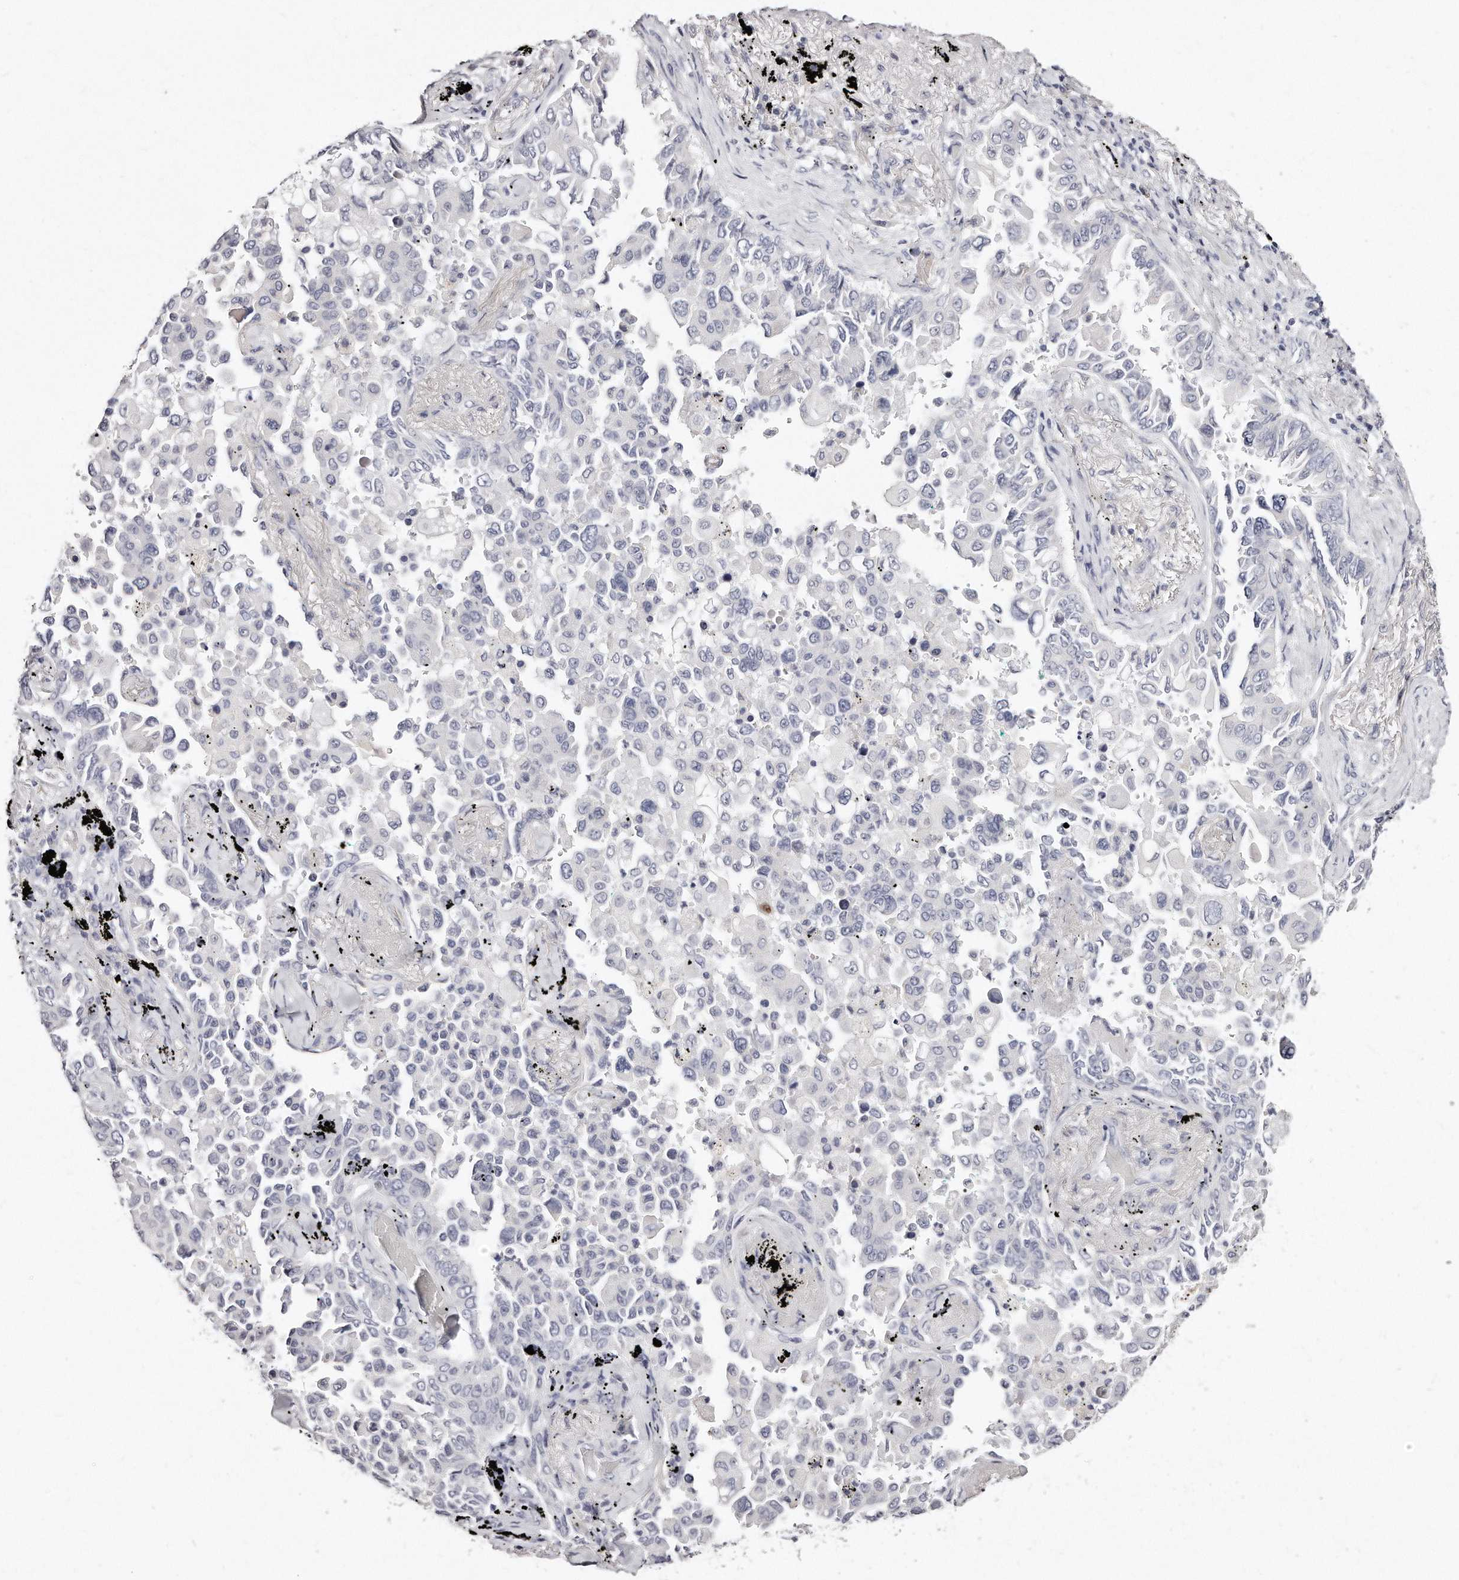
{"staining": {"intensity": "negative", "quantity": "none", "location": "none"}, "tissue": "lung cancer", "cell_type": "Tumor cells", "image_type": "cancer", "snomed": [{"axis": "morphology", "description": "Adenocarcinoma, NOS"}, {"axis": "topography", "description": "Lung"}], "caption": "The image exhibits no staining of tumor cells in adenocarcinoma (lung).", "gene": "GDA", "patient": {"sex": "female", "age": 67}}